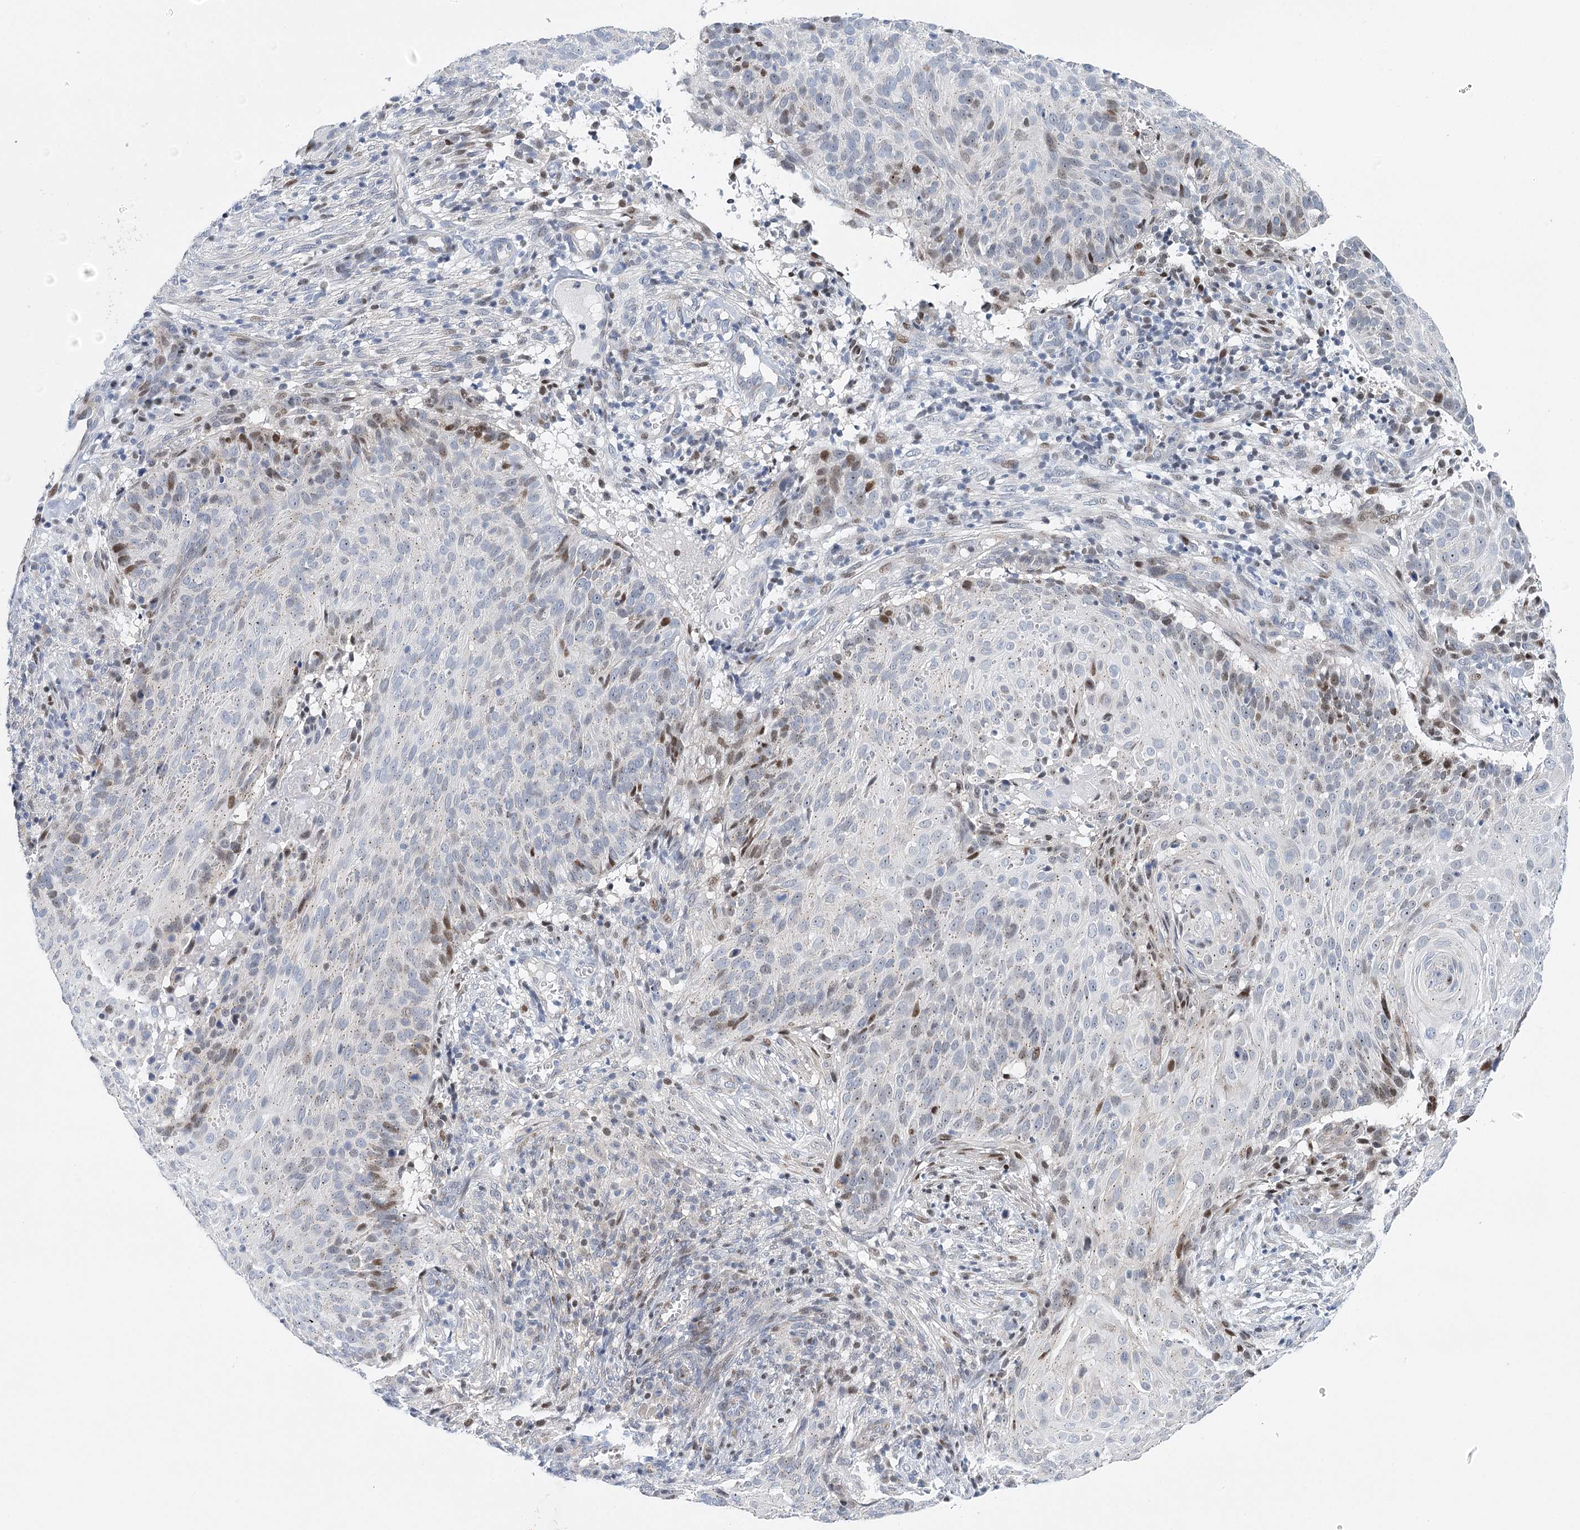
{"staining": {"intensity": "moderate", "quantity": "<25%", "location": "nuclear"}, "tissue": "cervical cancer", "cell_type": "Tumor cells", "image_type": "cancer", "snomed": [{"axis": "morphology", "description": "Squamous cell carcinoma, NOS"}, {"axis": "topography", "description": "Cervix"}], "caption": "Approximately <25% of tumor cells in human cervical cancer (squamous cell carcinoma) exhibit moderate nuclear protein staining as visualized by brown immunohistochemical staining.", "gene": "CAMTA1", "patient": {"sex": "female", "age": 74}}